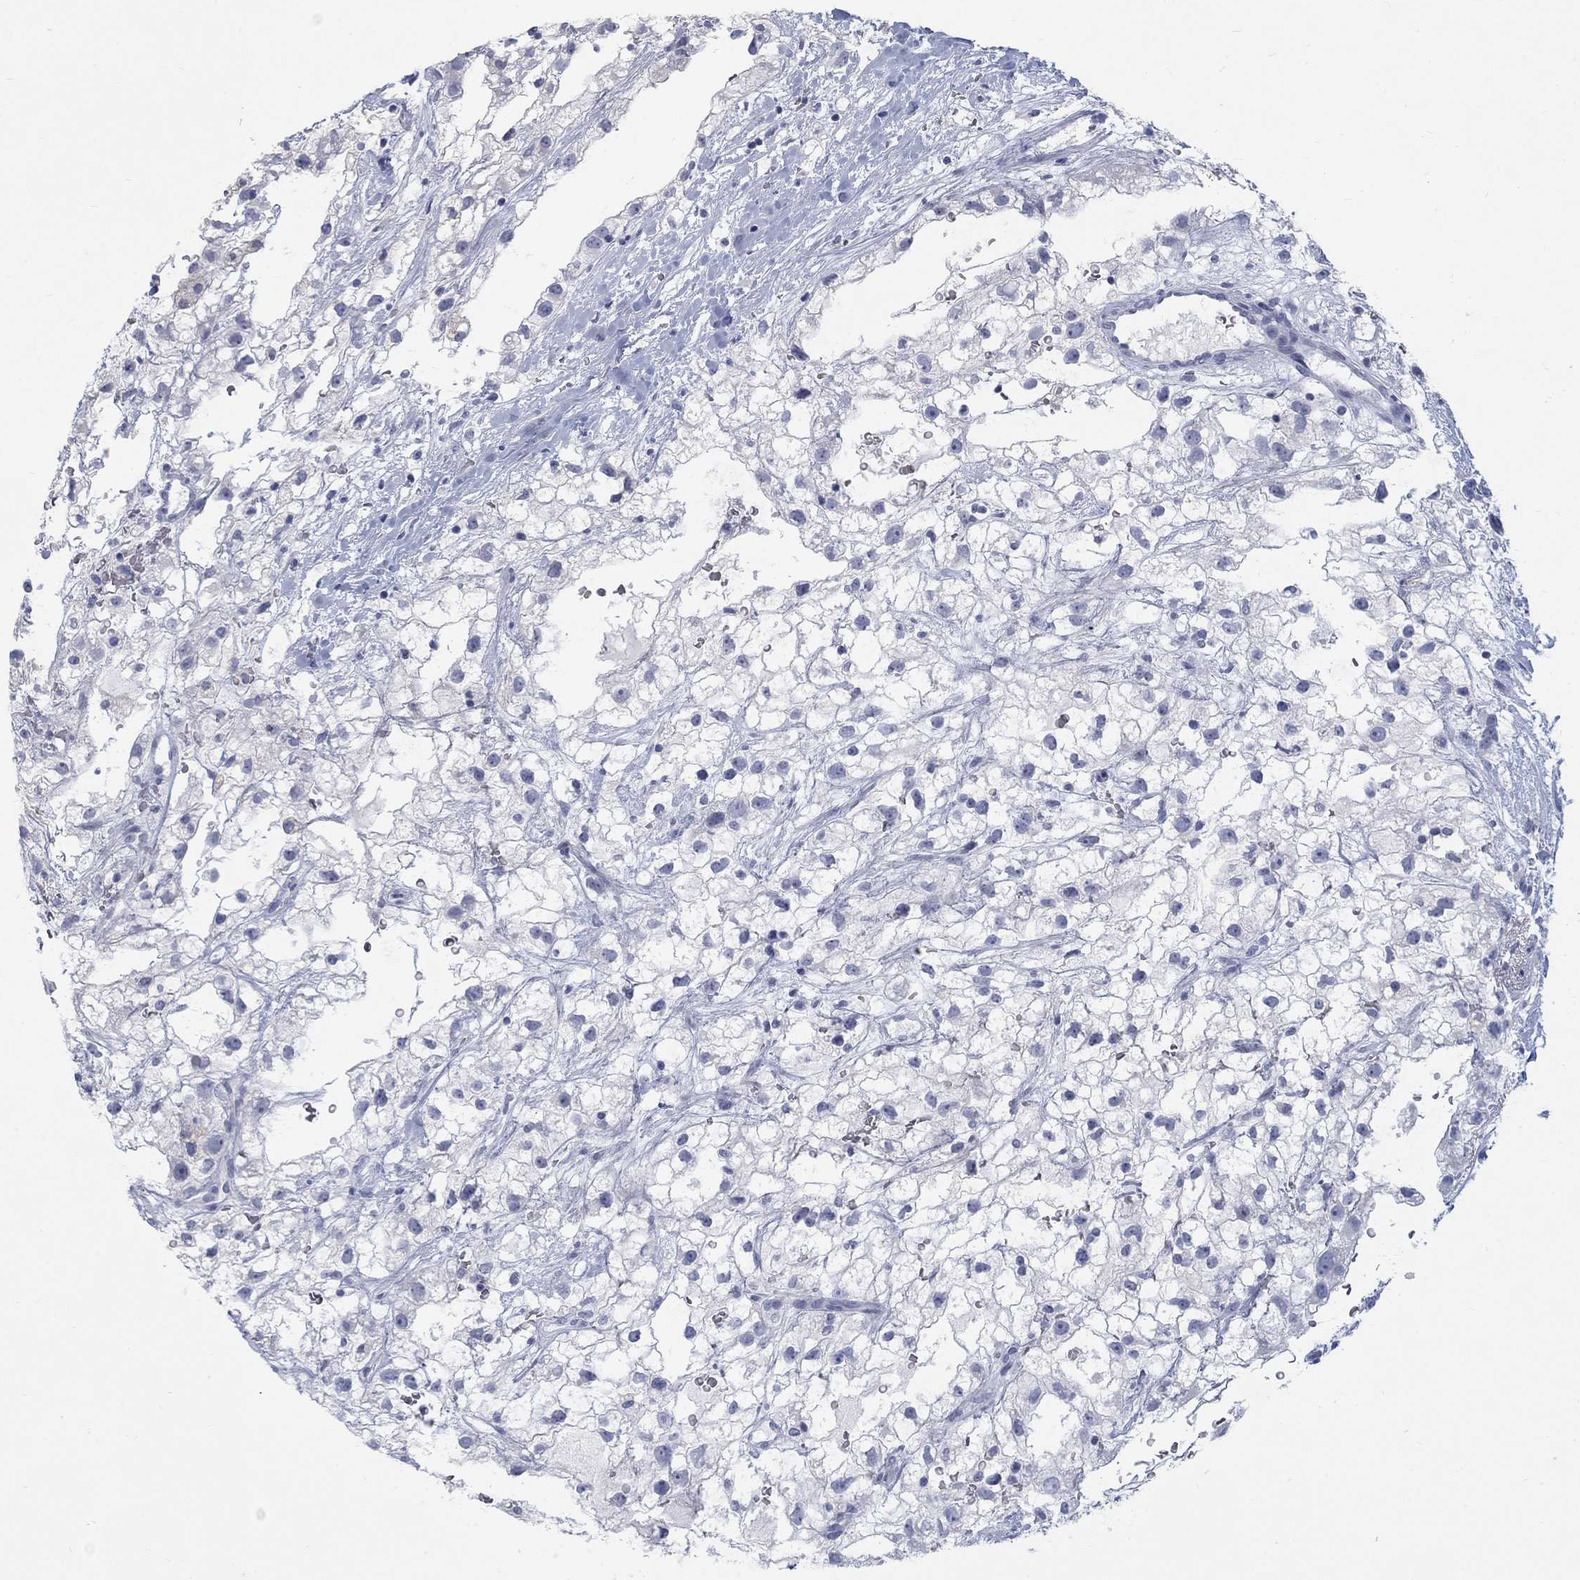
{"staining": {"intensity": "negative", "quantity": "none", "location": "none"}, "tissue": "renal cancer", "cell_type": "Tumor cells", "image_type": "cancer", "snomed": [{"axis": "morphology", "description": "Adenocarcinoma, NOS"}, {"axis": "topography", "description": "Kidney"}], "caption": "Renal cancer (adenocarcinoma) was stained to show a protein in brown. There is no significant positivity in tumor cells. Brightfield microscopy of immunohistochemistry stained with DAB (brown) and hematoxylin (blue), captured at high magnification.", "gene": "RFTN2", "patient": {"sex": "male", "age": 59}}